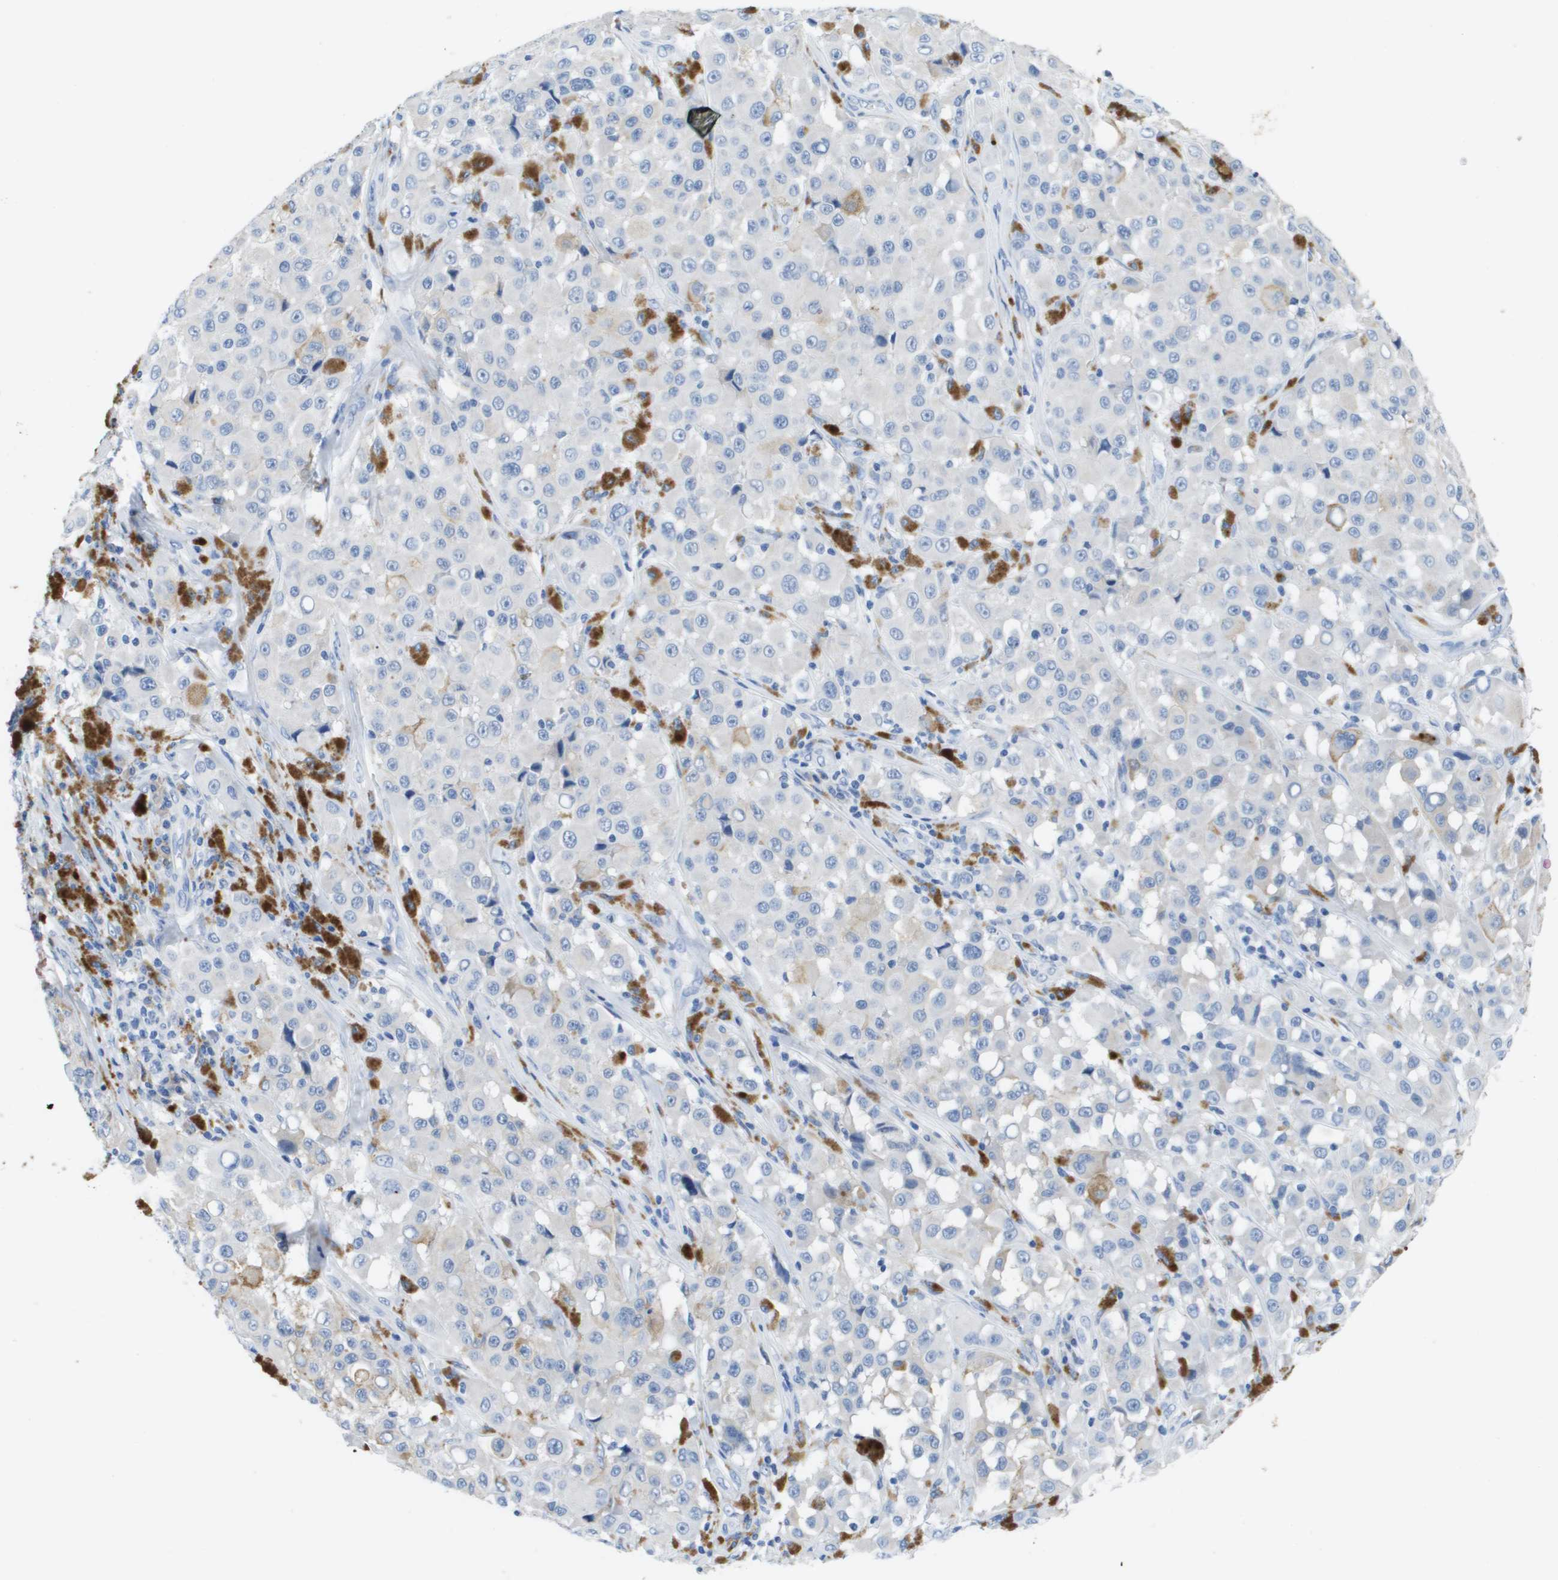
{"staining": {"intensity": "negative", "quantity": "none", "location": "none"}, "tissue": "melanoma", "cell_type": "Tumor cells", "image_type": "cancer", "snomed": [{"axis": "morphology", "description": "Malignant melanoma, NOS"}, {"axis": "topography", "description": "Skin"}], "caption": "High magnification brightfield microscopy of malignant melanoma stained with DAB (3,3'-diaminobenzidine) (brown) and counterstained with hematoxylin (blue): tumor cells show no significant positivity.", "gene": "MS4A1", "patient": {"sex": "male", "age": 84}}